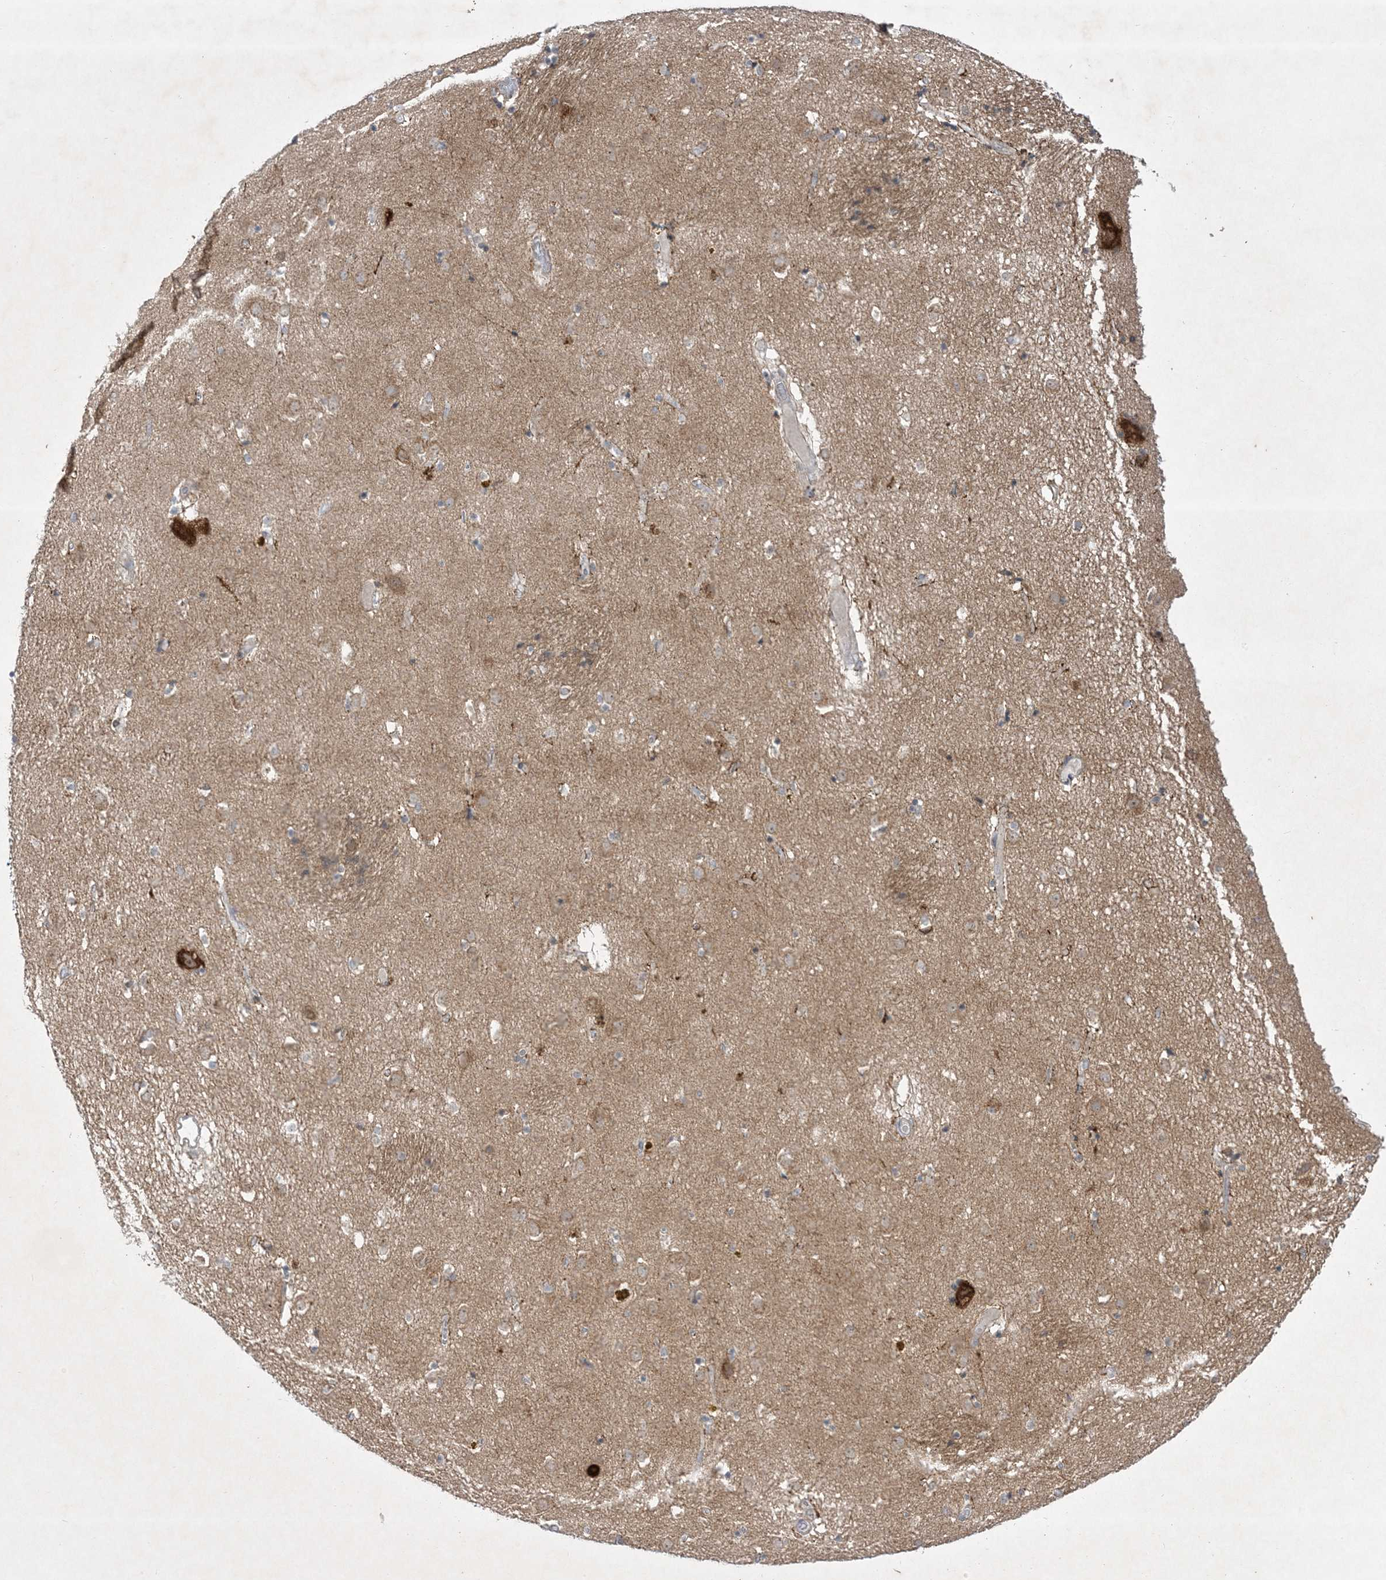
{"staining": {"intensity": "weak", "quantity": "<25%", "location": "cytoplasmic/membranous"}, "tissue": "caudate", "cell_type": "Glial cells", "image_type": "normal", "snomed": [{"axis": "morphology", "description": "Normal tissue, NOS"}, {"axis": "topography", "description": "Lateral ventricle wall"}], "caption": "The photomicrograph demonstrates no significant expression in glial cells of caudate.", "gene": "SOGA3", "patient": {"sex": "male", "age": 70}}